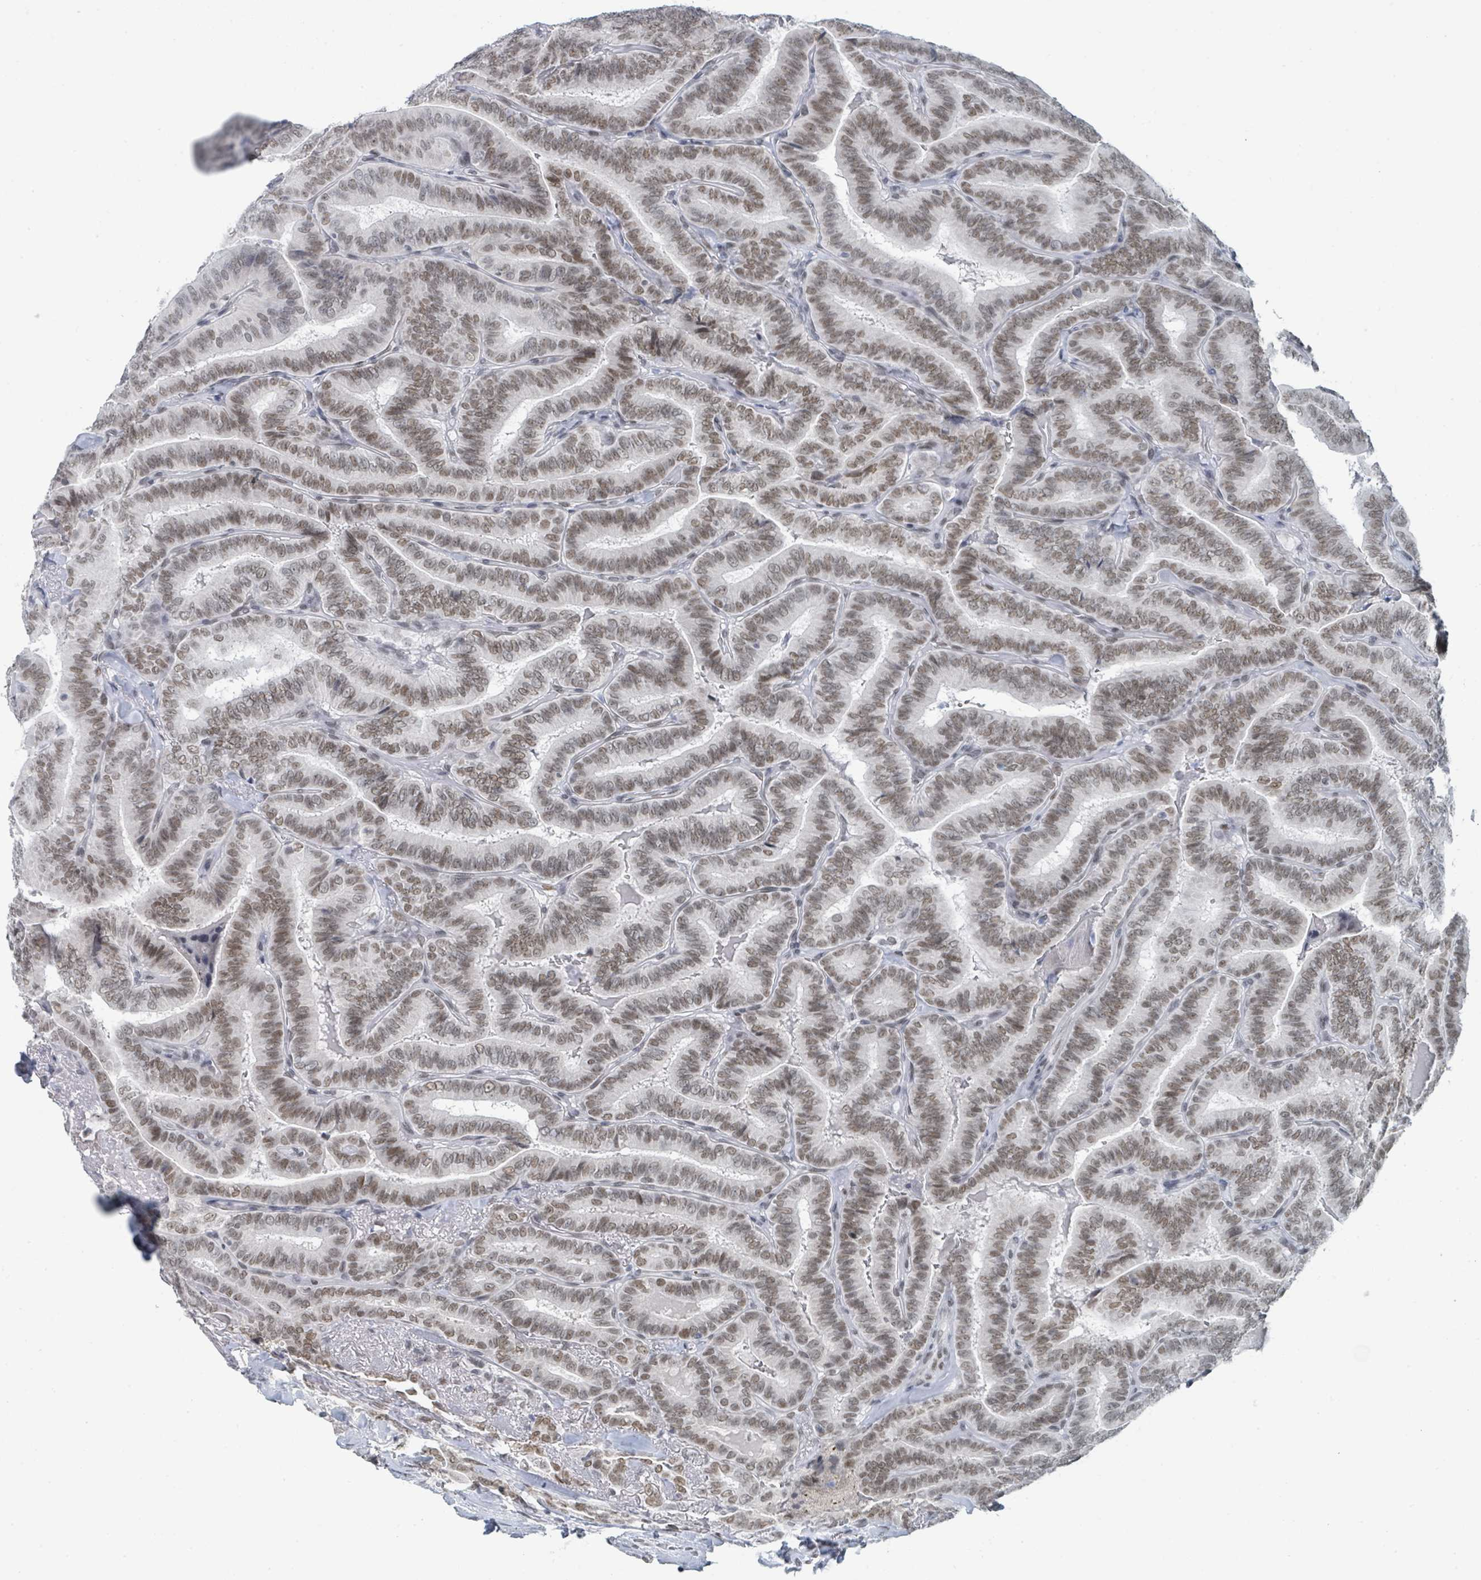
{"staining": {"intensity": "moderate", "quantity": ">75%", "location": "nuclear"}, "tissue": "thyroid cancer", "cell_type": "Tumor cells", "image_type": "cancer", "snomed": [{"axis": "morphology", "description": "Papillary adenocarcinoma, NOS"}, {"axis": "topography", "description": "Thyroid gland"}], "caption": "The immunohistochemical stain highlights moderate nuclear positivity in tumor cells of thyroid cancer (papillary adenocarcinoma) tissue.", "gene": "EHMT2", "patient": {"sex": "male", "age": 61}}